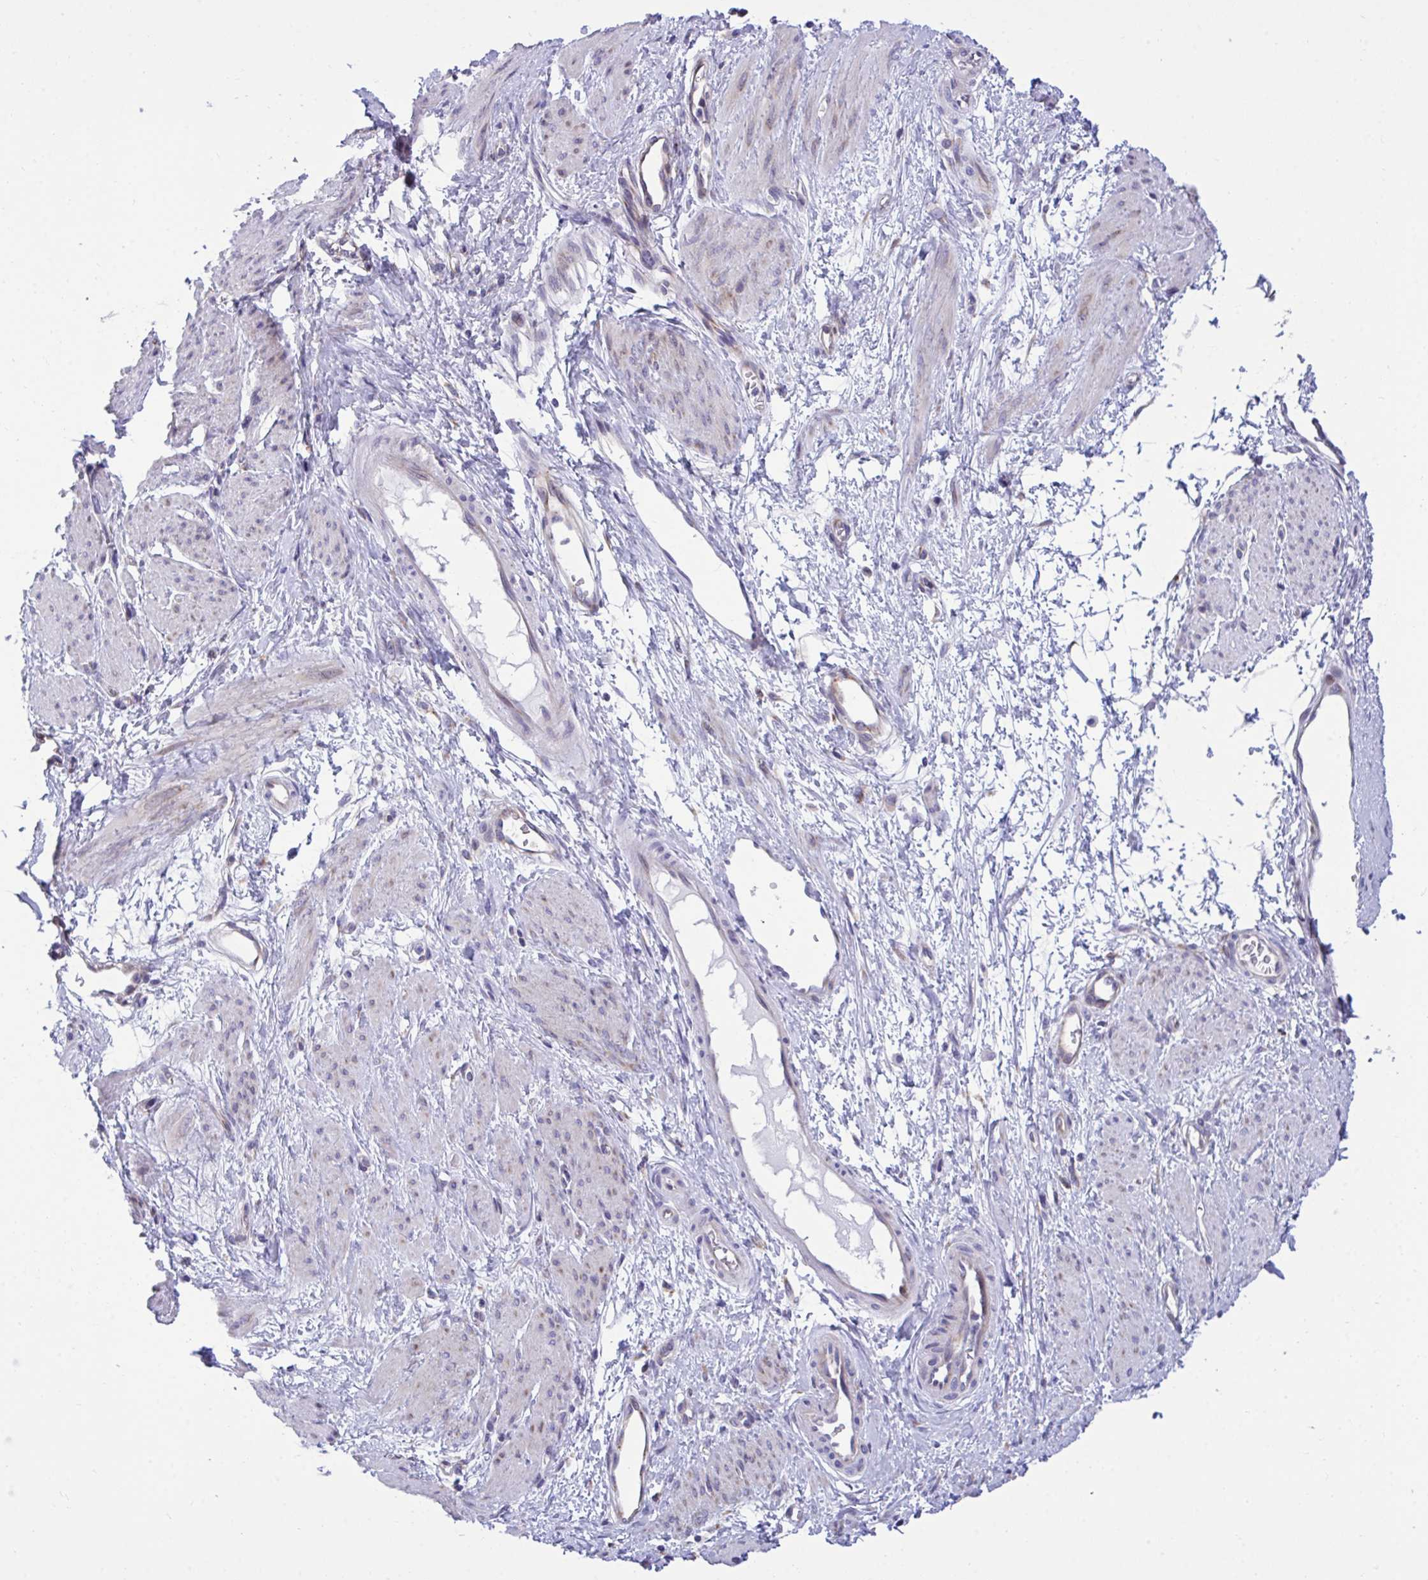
{"staining": {"intensity": "weak", "quantity": "<25%", "location": "cytoplasmic/membranous"}, "tissue": "smooth muscle", "cell_type": "Smooth muscle cells", "image_type": "normal", "snomed": [{"axis": "morphology", "description": "Normal tissue, NOS"}, {"axis": "topography", "description": "Smooth muscle"}, {"axis": "topography", "description": "Uterus"}], "caption": "Benign smooth muscle was stained to show a protein in brown. There is no significant positivity in smooth muscle cells. (Brightfield microscopy of DAB IHC at high magnification).", "gene": "RPS15", "patient": {"sex": "female", "age": 39}}